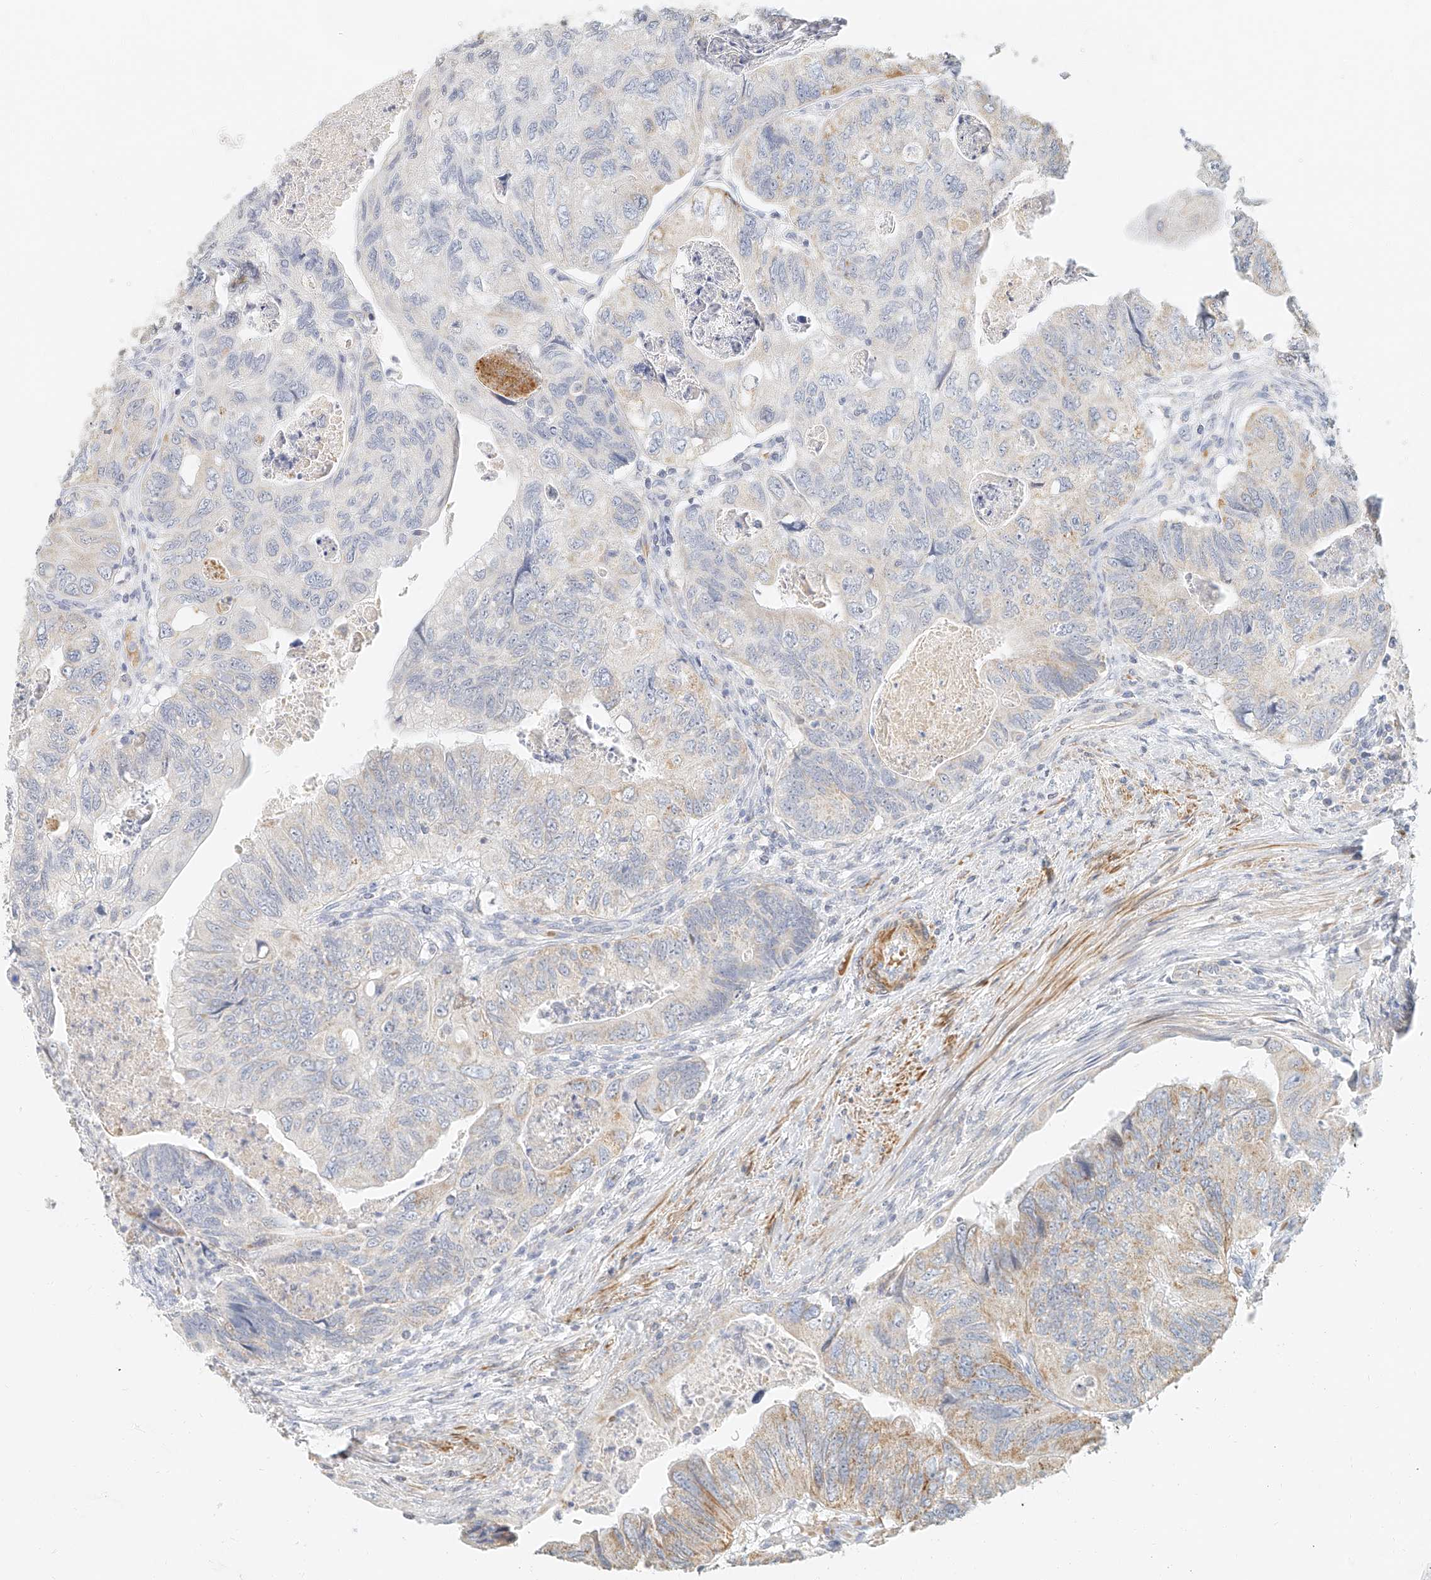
{"staining": {"intensity": "weak", "quantity": "<25%", "location": "cytoplasmic/membranous"}, "tissue": "colorectal cancer", "cell_type": "Tumor cells", "image_type": "cancer", "snomed": [{"axis": "morphology", "description": "Adenocarcinoma, NOS"}, {"axis": "topography", "description": "Rectum"}], "caption": "A high-resolution histopathology image shows IHC staining of colorectal adenocarcinoma, which reveals no significant positivity in tumor cells.", "gene": "CXorf58", "patient": {"sex": "male", "age": 63}}